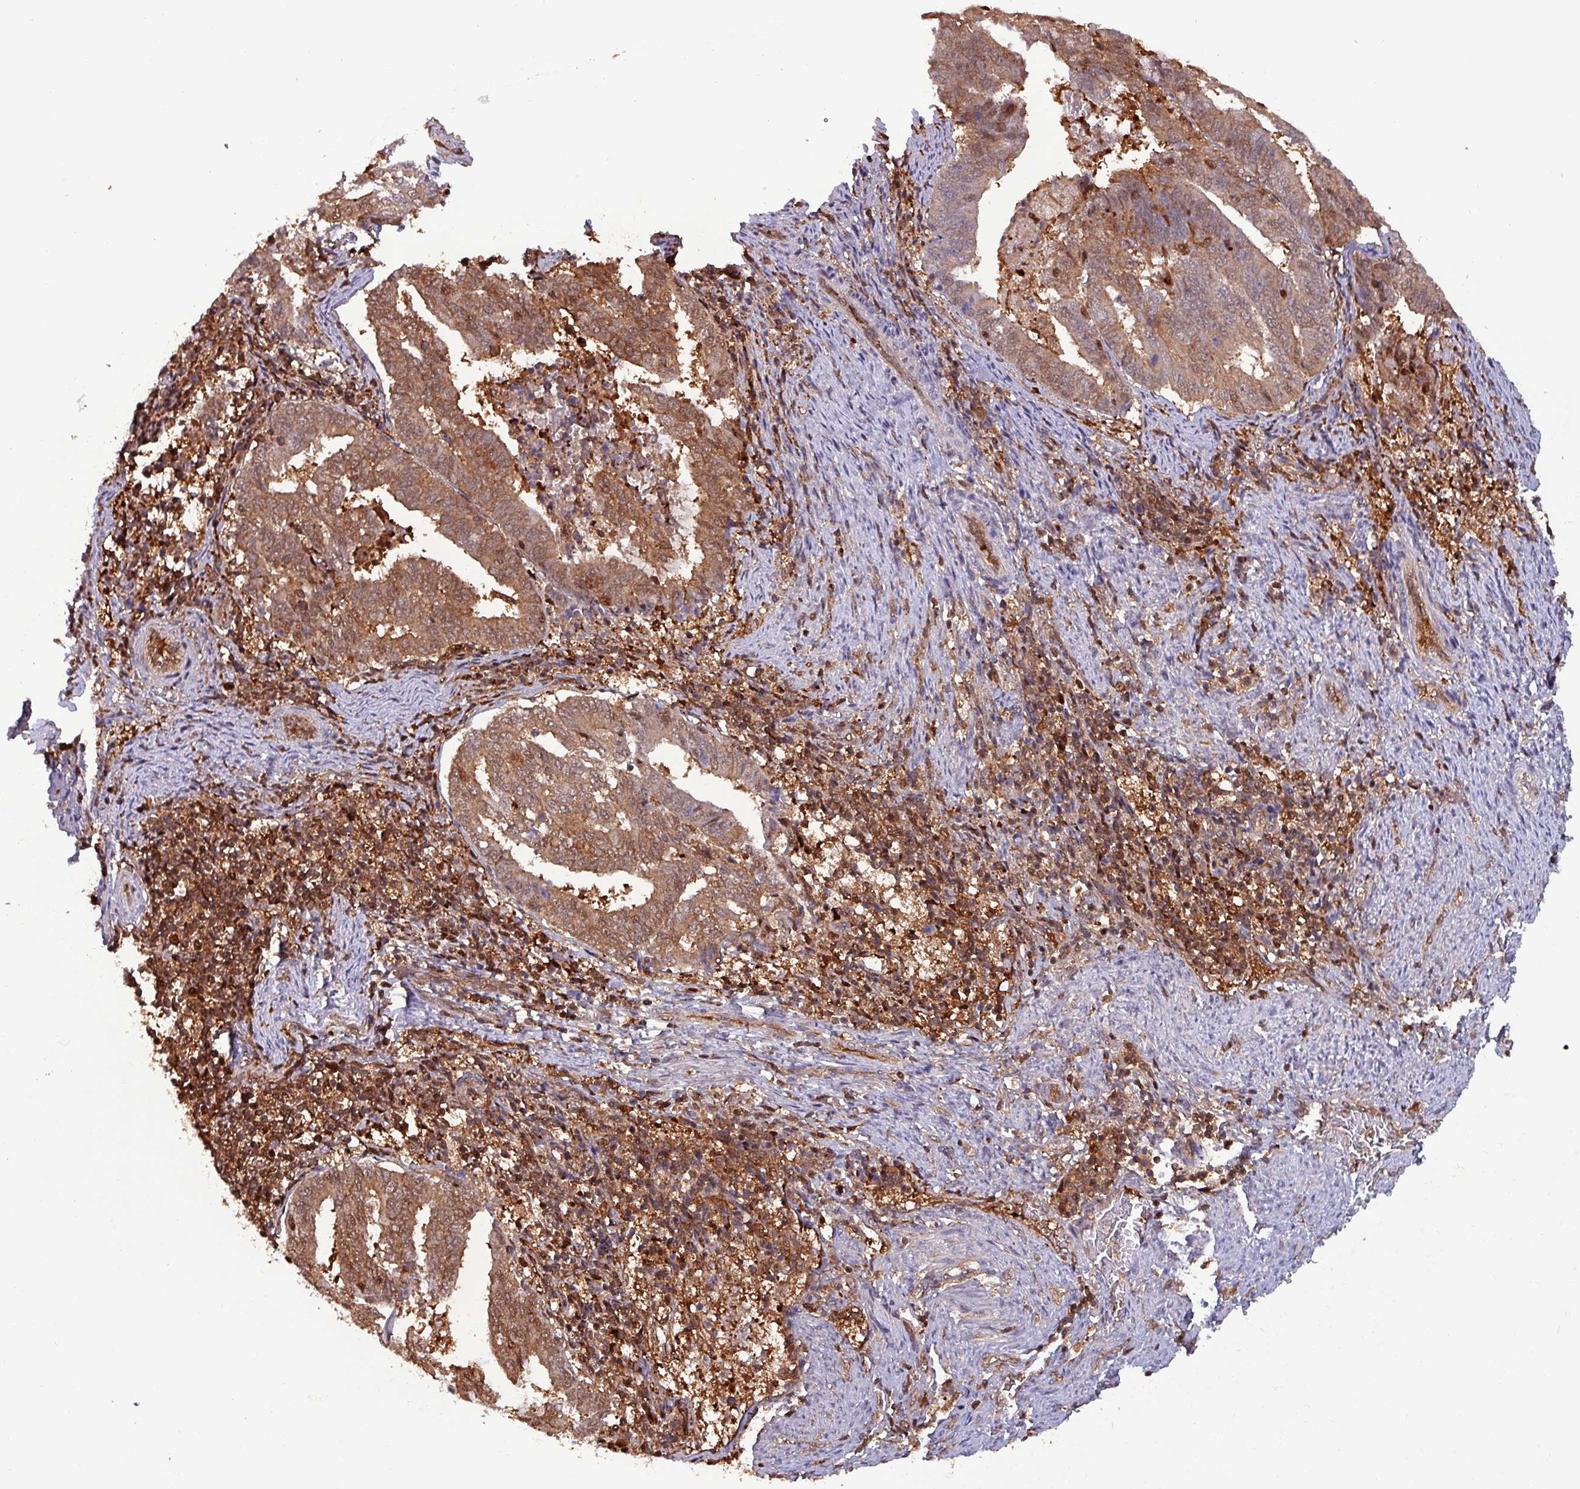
{"staining": {"intensity": "moderate", "quantity": "25%-75%", "location": "cytoplasmic/membranous,nuclear"}, "tissue": "endometrial cancer", "cell_type": "Tumor cells", "image_type": "cancer", "snomed": [{"axis": "morphology", "description": "Adenocarcinoma, NOS"}, {"axis": "topography", "description": "Endometrium"}], "caption": "Protein analysis of adenocarcinoma (endometrial) tissue reveals moderate cytoplasmic/membranous and nuclear positivity in approximately 25%-75% of tumor cells.", "gene": "PSMB8", "patient": {"sex": "female", "age": 80}}